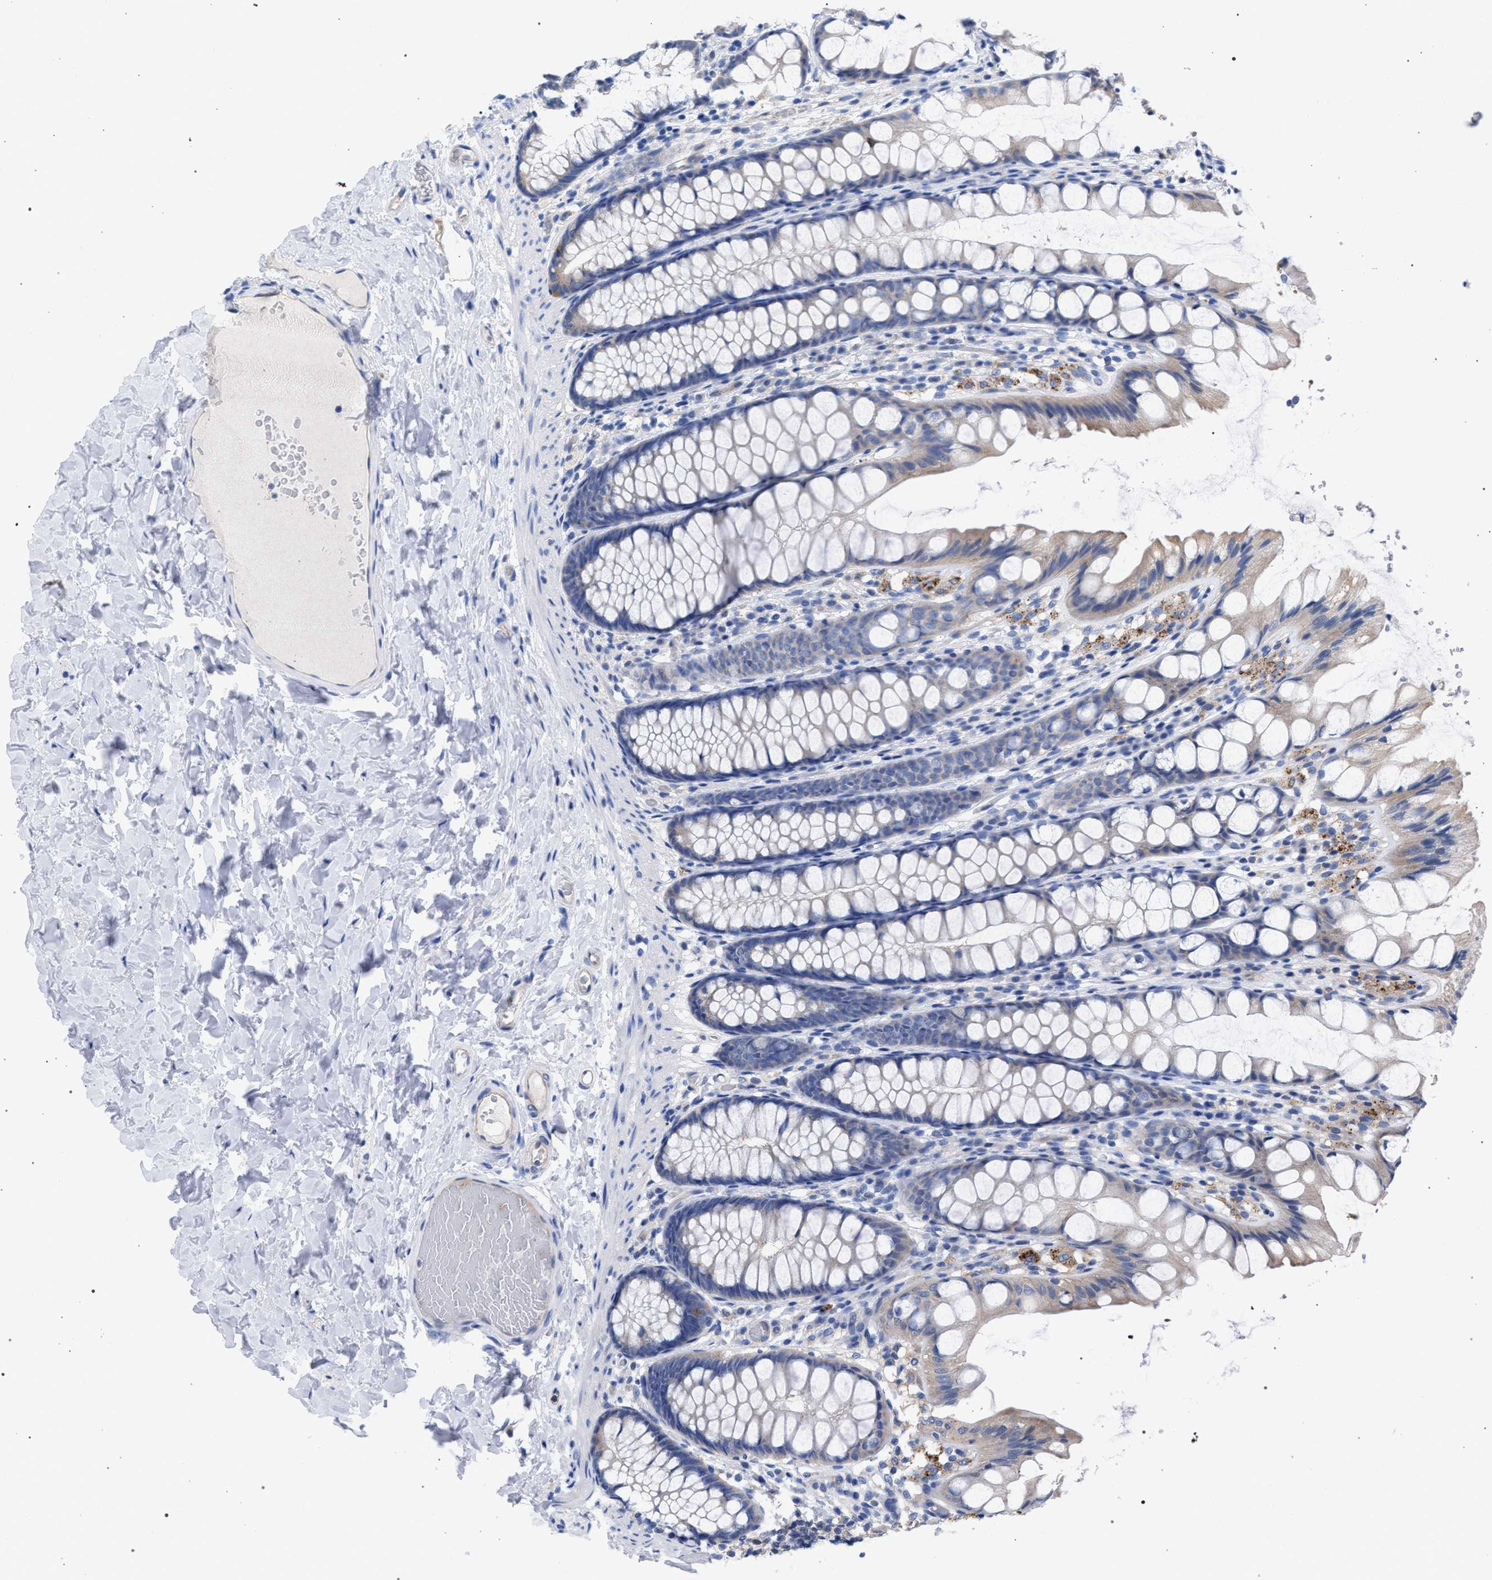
{"staining": {"intensity": "weak", "quantity": "<25%", "location": "cytoplasmic/membranous"}, "tissue": "colon", "cell_type": "Endothelial cells", "image_type": "normal", "snomed": [{"axis": "morphology", "description": "Normal tissue, NOS"}, {"axis": "topography", "description": "Colon"}], "caption": "Histopathology image shows no protein positivity in endothelial cells of normal colon. (Stains: DAB (3,3'-diaminobenzidine) immunohistochemistry (IHC) with hematoxylin counter stain, Microscopy: brightfield microscopy at high magnification).", "gene": "GMPR", "patient": {"sex": "male", "age": 47}}